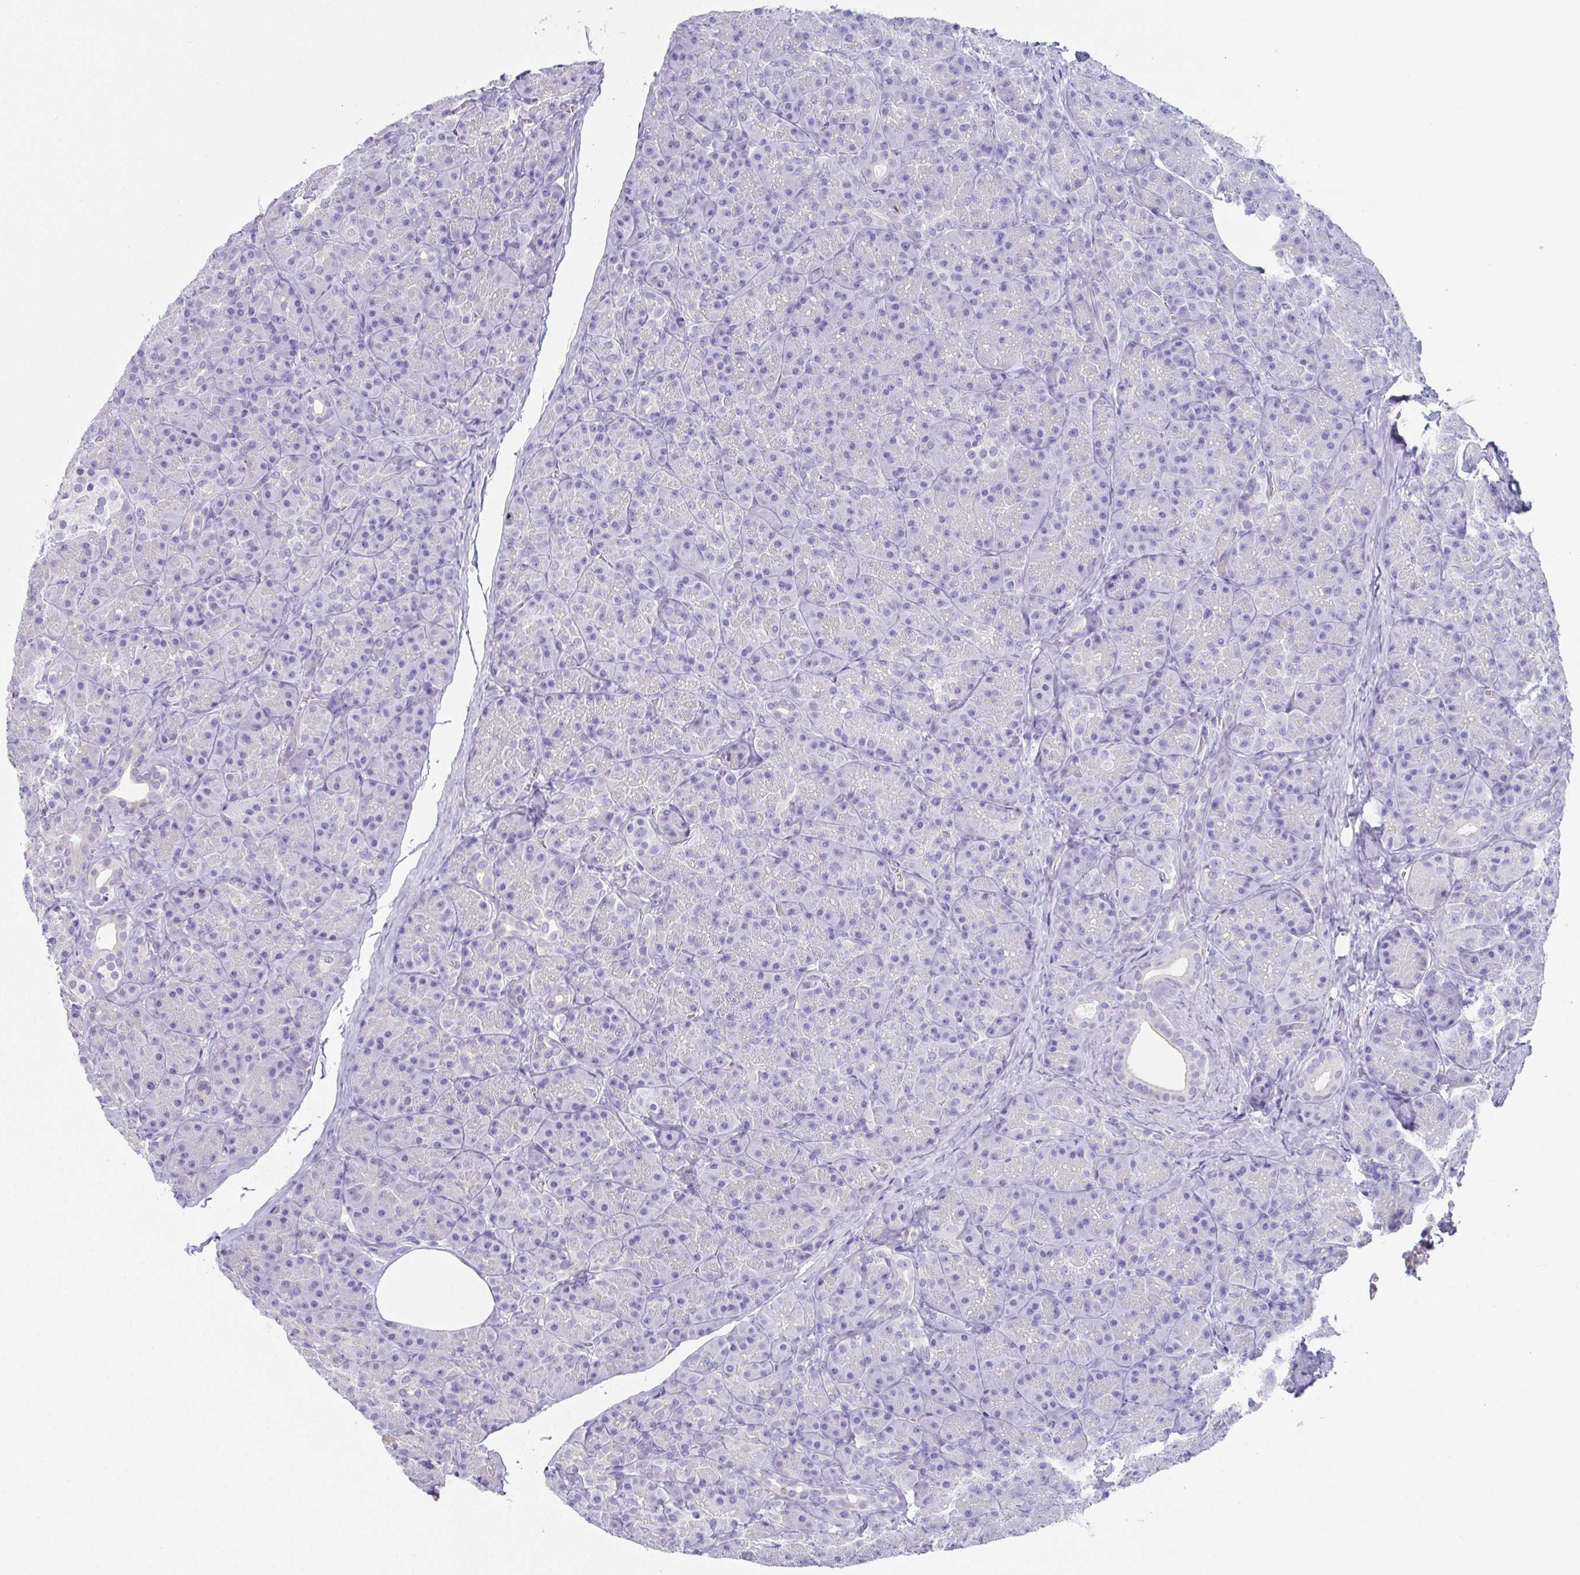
{"staining": {"intensity": "negative", "quantity": "none", "location": "none"}, "tissue": "pancreas", "cell_type": "Exocrine glandular cells", "image_type": "normal", "snomed": [{"axis": "morphology", "description": "Normal tissue, NOS"}, {"axis": "topography", "description": "Pancreas"}], "caption": "Immunohistochemical staining of normal pancreas reveals no significant positivity in exocrine glandular cells. (DAB (3,3'-diaminobenzidine) immunohistochemistry (IHC) with hematoxylin counter stain).", "gene": "TEX19", "patient": {"sex": "male", "age": 57}}